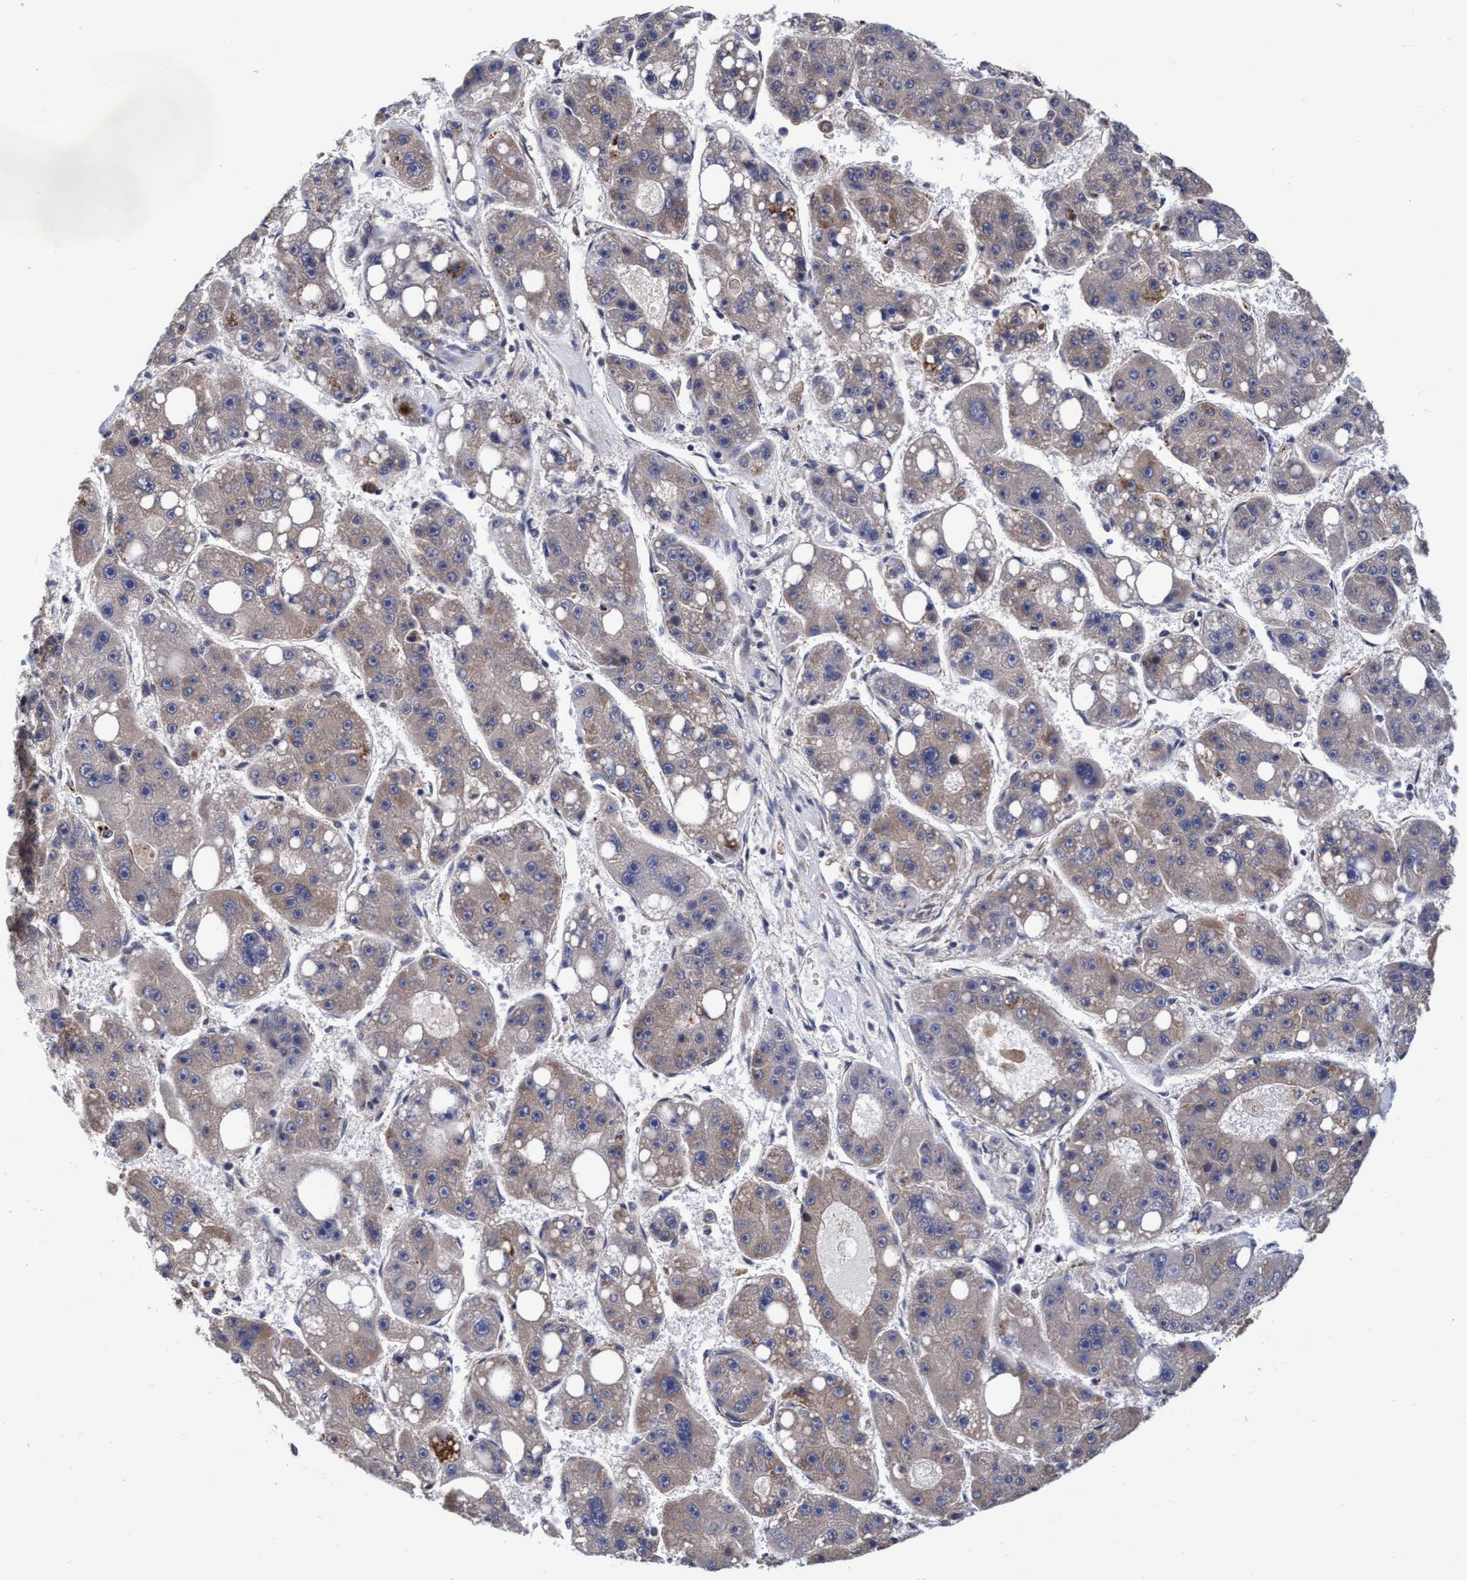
{"staining": {"intensity": "weak", "quantity": "25%-75%", "location": "cytoplasmic/membranous"}, "tissue": "liver cancer", "cell_type": "Tumor cells", "image_type": "cancer", "snomed": [{"axis": "morphology", "description": "Carcinoma, Hepatocellular, NOS"}, {"axis": "topography", "description": "Liver"}], "caption": "Protein expression analysis of hepatocellular carcinoma (liver) shows weak cytoplasmic/membranous expression in approximately 25%-75% of tumor cells.", "gene": "CALCOCO2", "patient": {"sex": "female", "age": 61}}